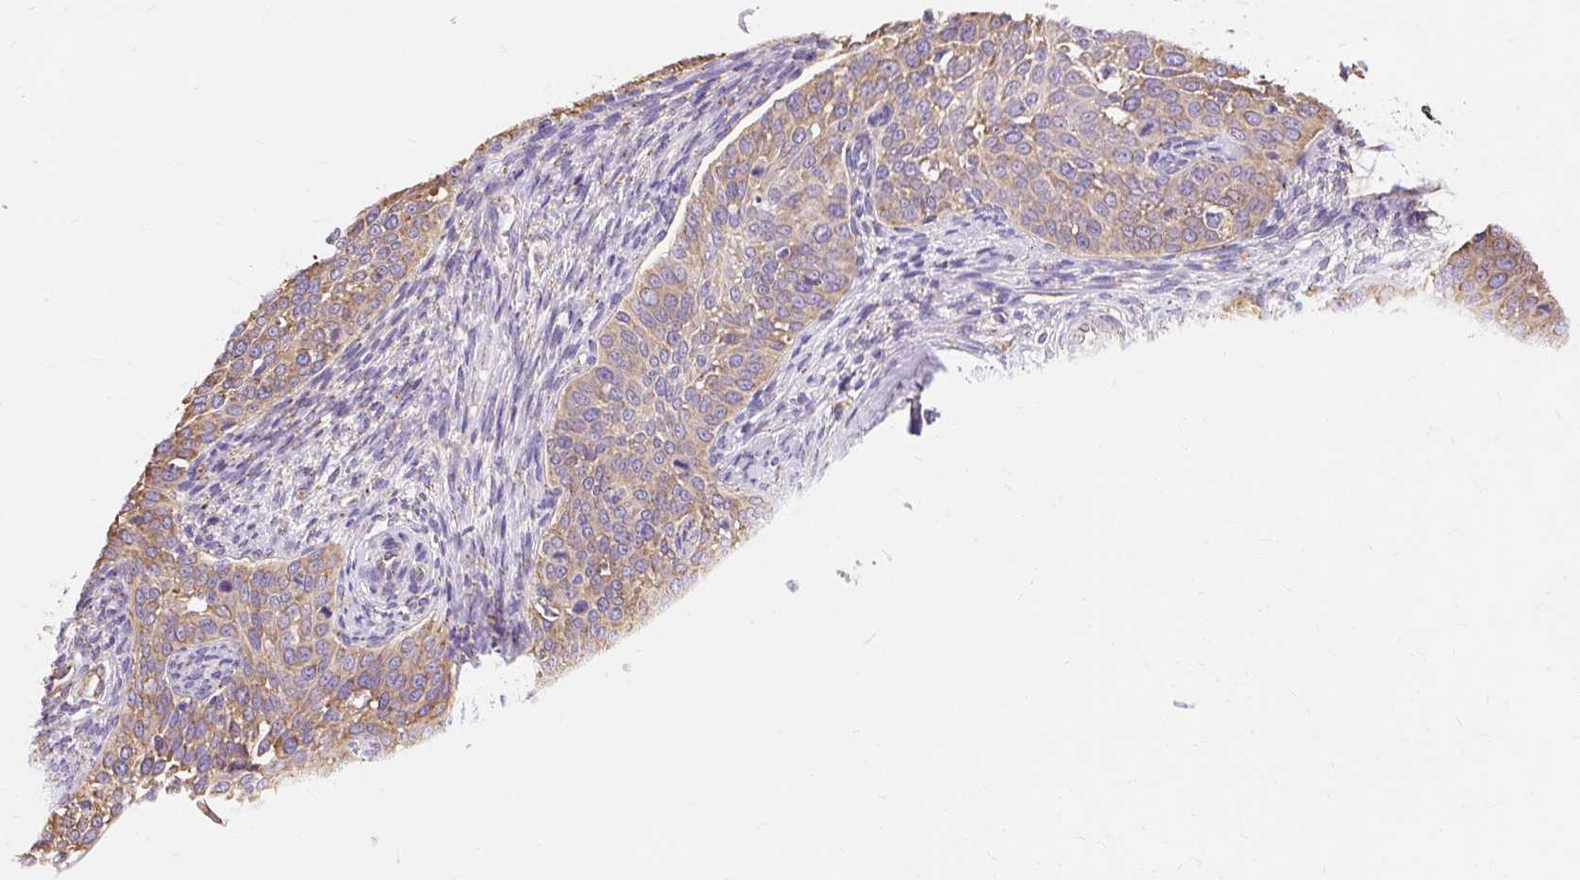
{"staining": {"intensity": "weak", "quantity": ">75%", "location": "cytoplasmic/membranous"}, "tissue": "cervical cancer", "cell_type": "Tumor cells", "image_type": "cancer", "snomed": [{"axis": "morphology", "description": "Squamous cell carcinoma, NOS"}, {"axis": "topography", "description": "Cervix"}], "caption": "High-power microscopy captured an immunohistochemistry (IHC) photomicrograph of squamous cell carcinoma (cervical), revealing weak cytoplasmic/membranous staining in about >75% of tumor cells. The staining was performed using DAB, with brown indicating positive protein expression. Nuclei are stained blue with hematoxylin.", "gene": "RPS17", "patient": {"sex": "female", "age": 44}}